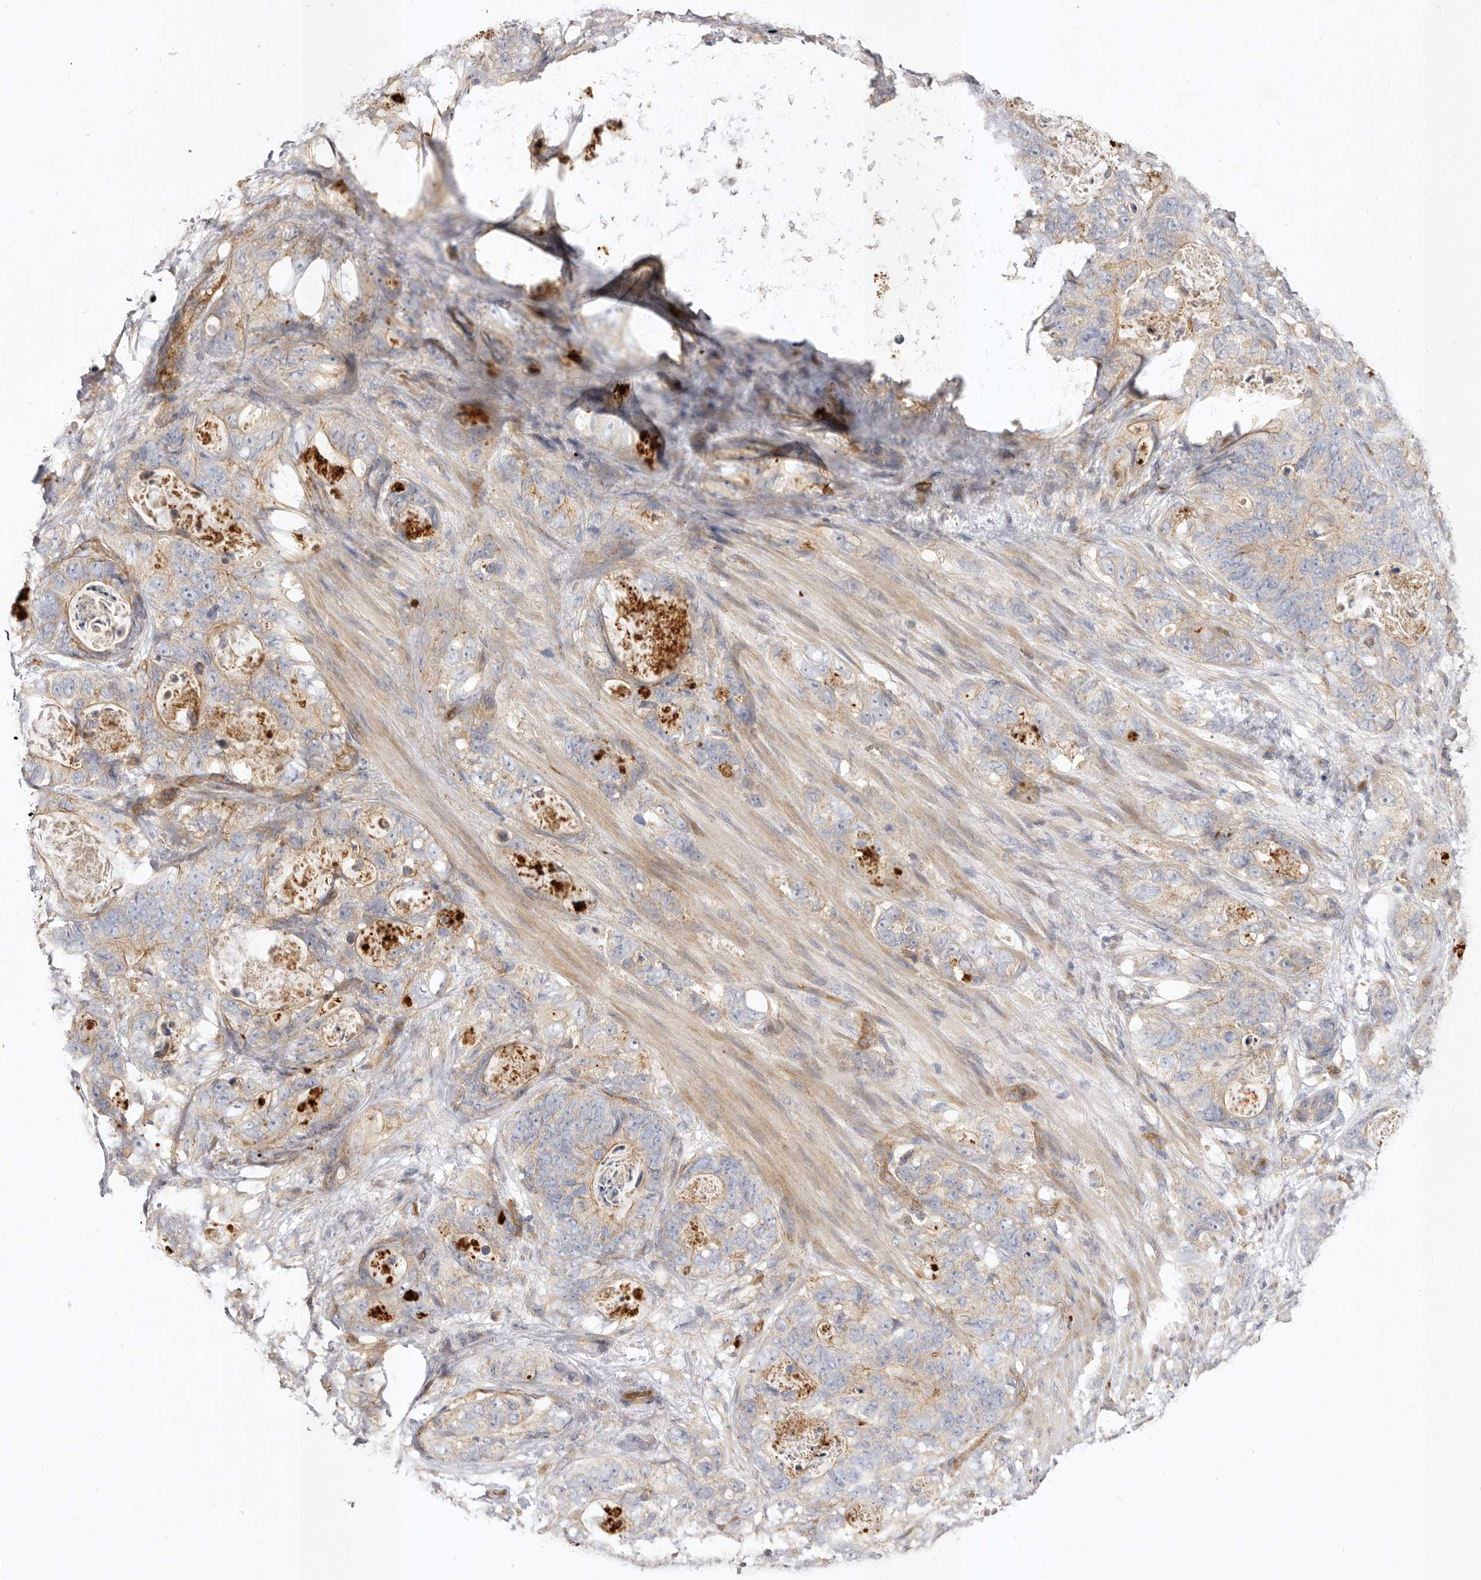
{"staining": {"intensity": "weak", "quantity": "25%-75%", "location": "cytoplasmic/membranous"}, "tissue": "stomach cancer", "cell_type": "Tumor cells", "image_type": "cancer", "snomed": [{"axis": "morphology", "description": "Normal tissue, NOS"}, {"axis": "morphology", "description": "Adenocarcinoma, NOS"}, {"axis": "topography", "description": "Stomach"}], "caption": "An immunohistochemistry (IHC) histopathology image of tumor tissue is shown. Protein staining in brown labels weak cytoplasmic/membranous positivity in adenocarcinoma (stomach) within tumor cells. (Brightfield microscopy of DAB IHC at high magnification).", "gene": "ADAMTS9", "patient": {"sex": "female", "age": 89}}